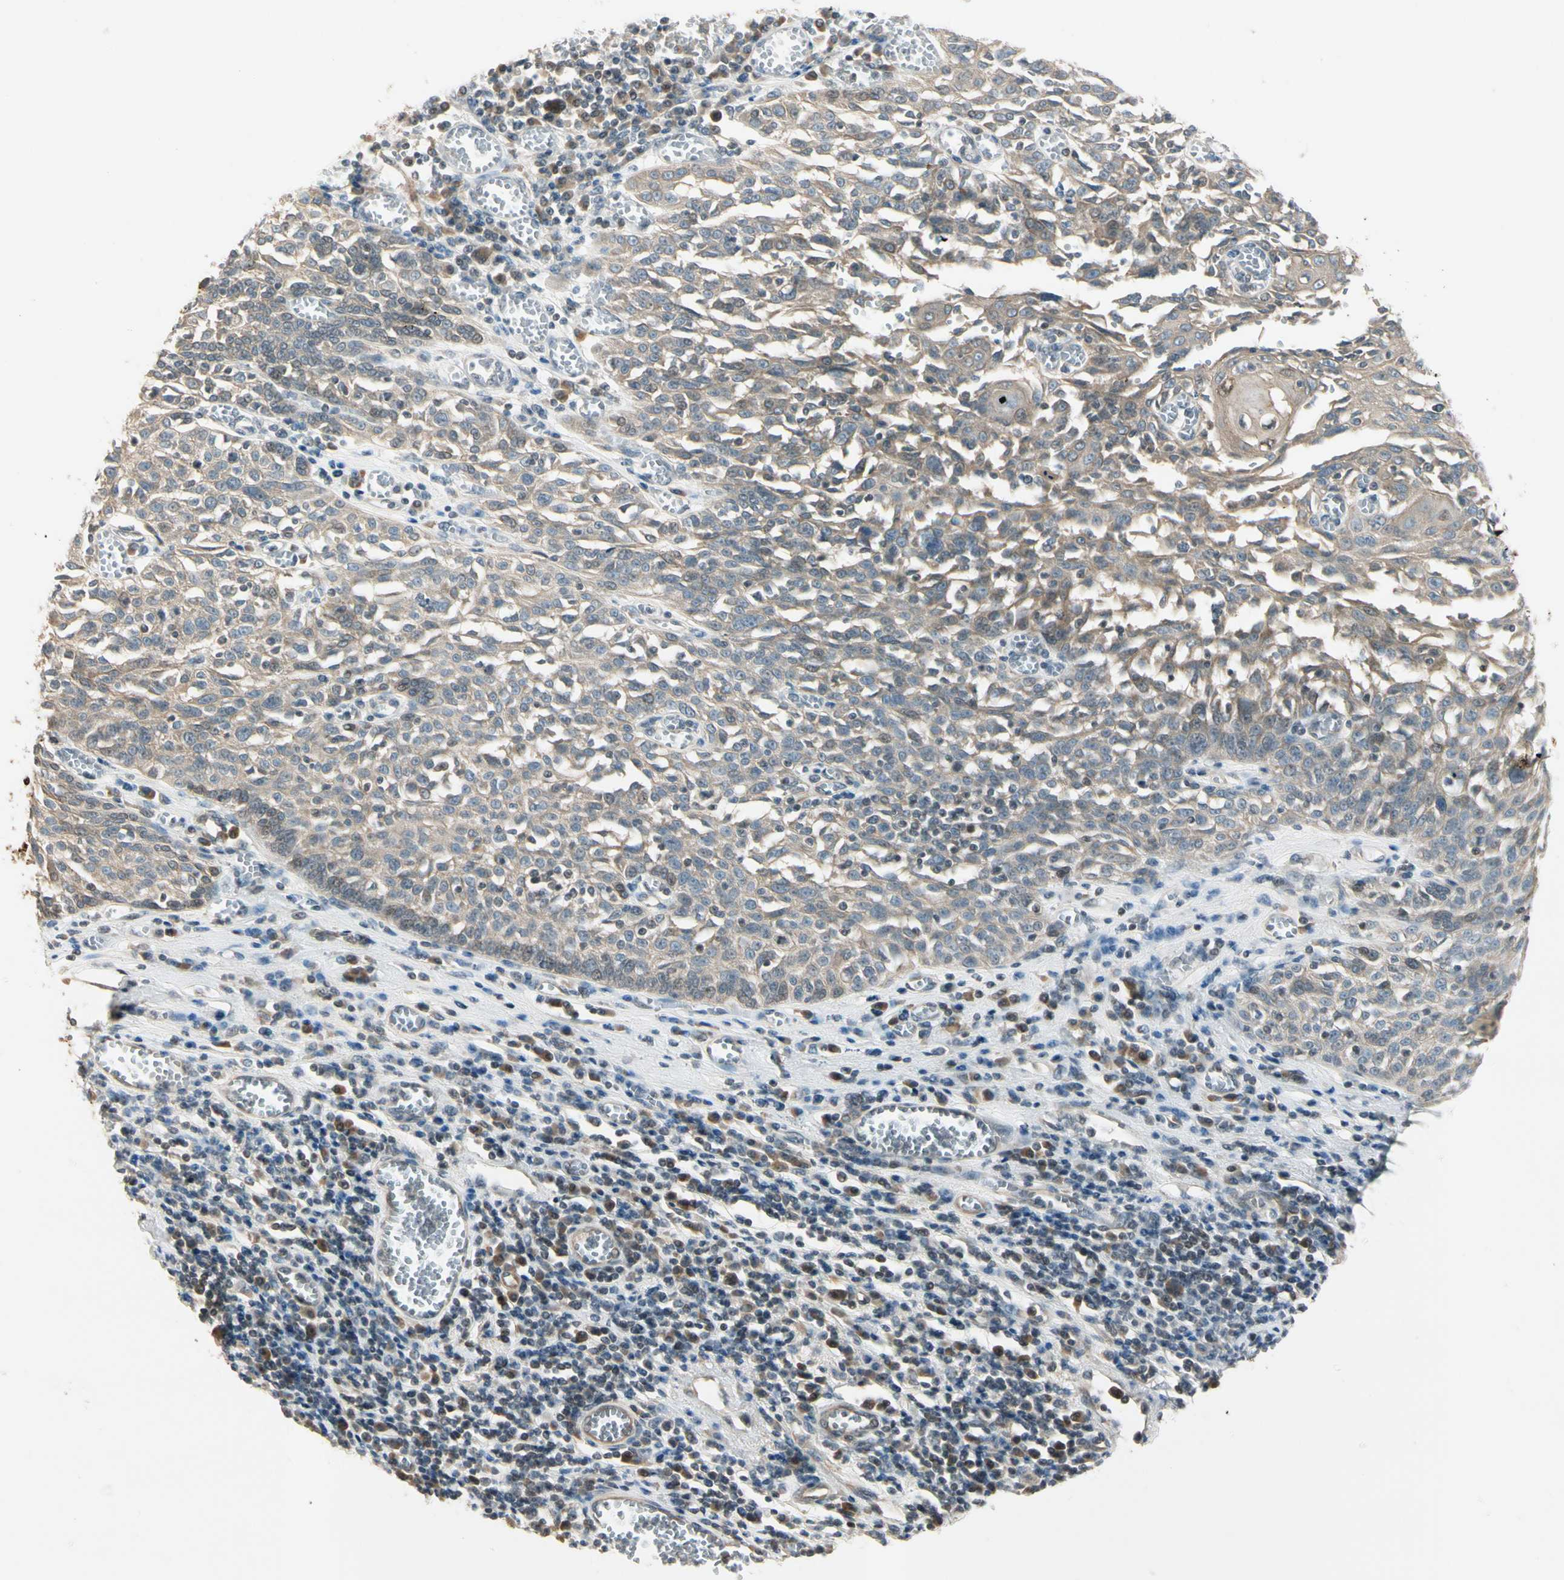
{"staining": {"intensity": "moderate", "quantity": ">75%", "location": "cytoplasmic/membranous"}, "tissue": "esophagus", "cell_type": "Squamous epithelial cells", "image_type": "normal", "snomed": [{"axis": "morphology", "description": "Normal tissue, NOS"}, {"axis": "morphology", "description": "Squamous cell carcinoma, NOS"}, {"axis": "topography", "description": "Esophagus"}], "caption": "Immunohistochemical staining of normal esophagus demonstrates moderate cytoplasmic/membranous protein expression in approximately >75% of squamous epithelial cells.", "gene": "ICAM5", "patient": {"sex": "male", "age": 65}}